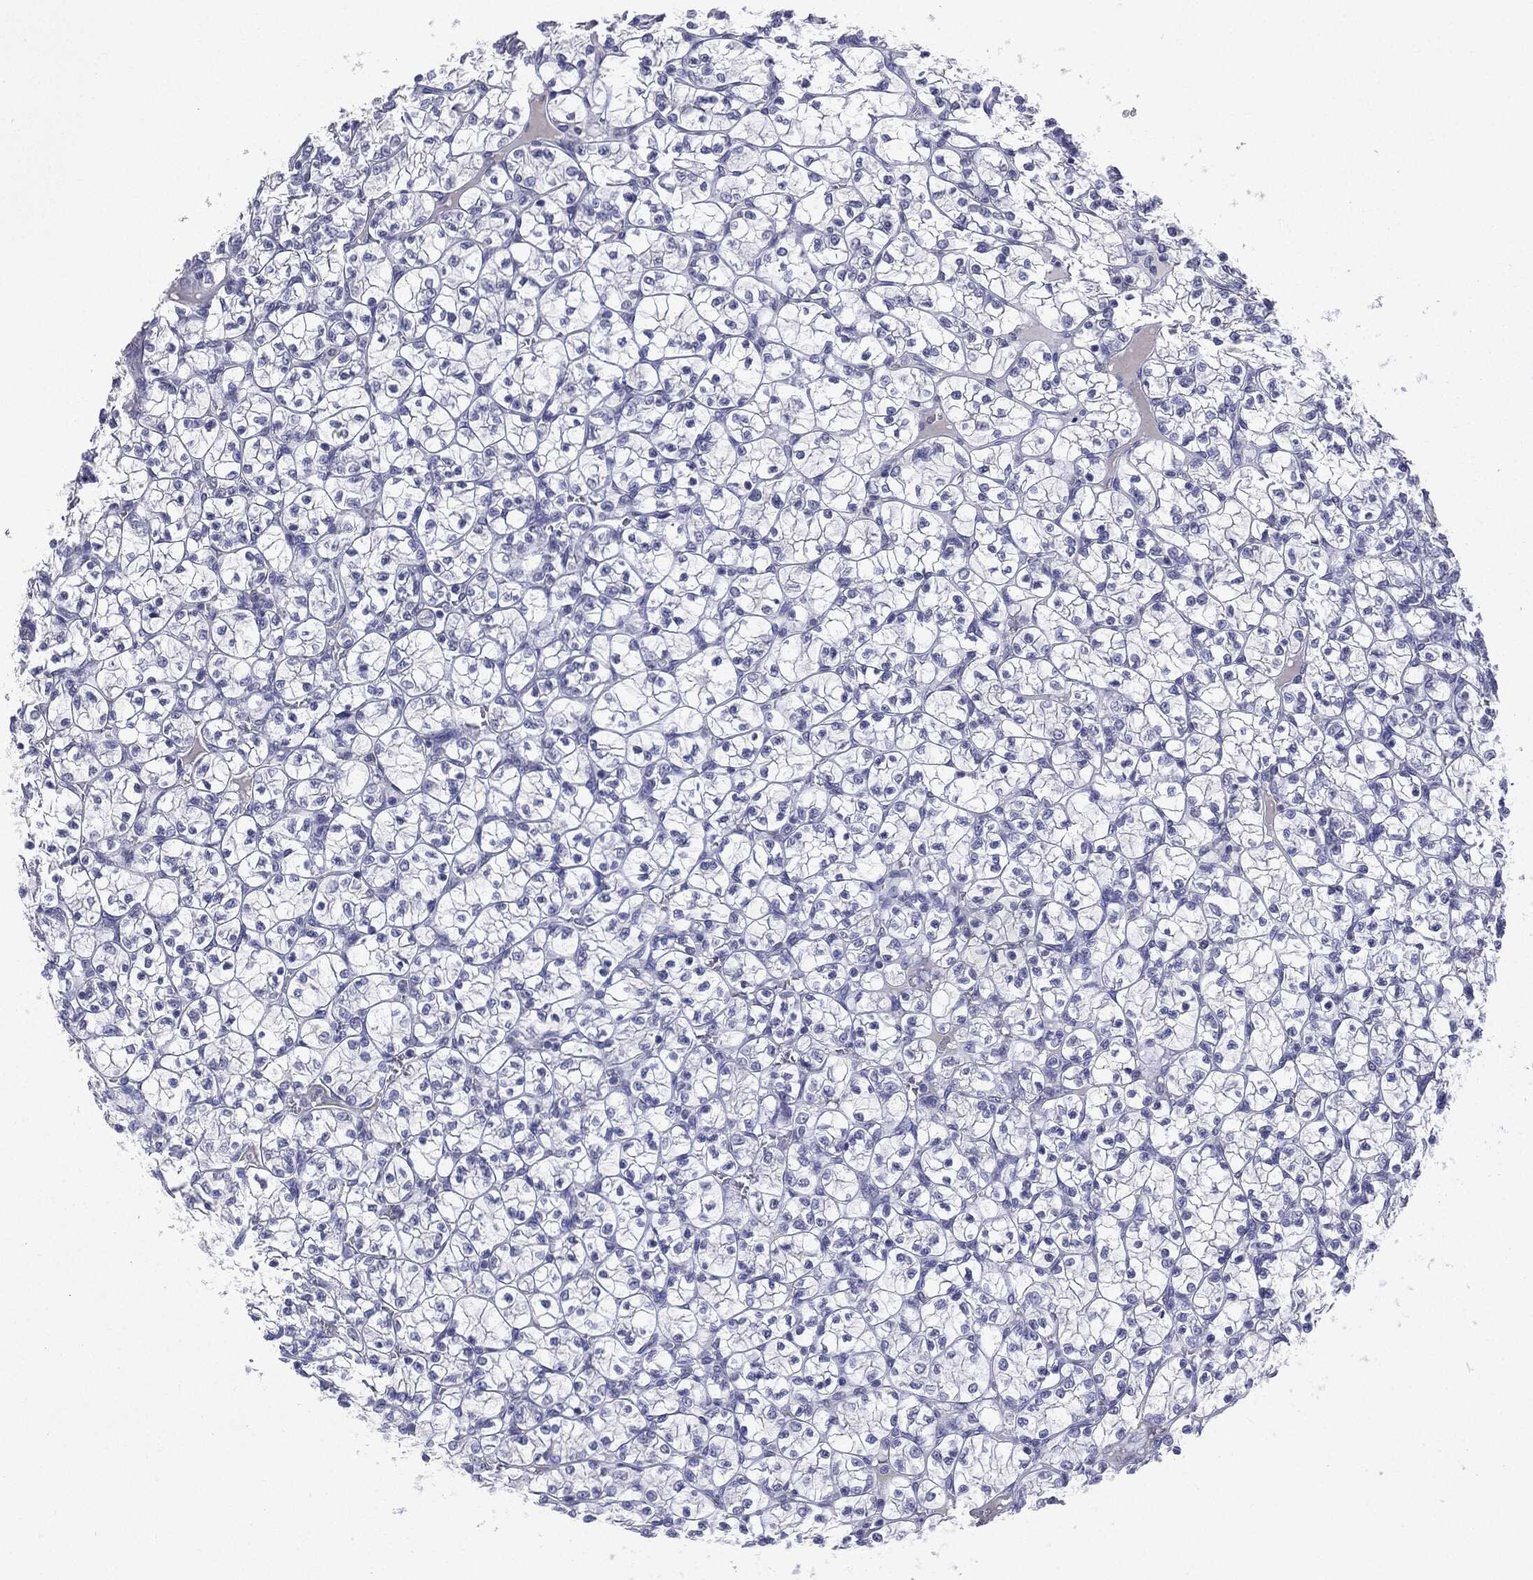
{"staining": {"intensity": "negative", "quantity": "none", "location": "none"}, "tissue": "renal cancer", "cell_type": "Tumor cells", "image_type": "cancer", "snomed": [{"axis": "morphology", "description": "Adenocarcinoma, NOS"}, {"axis": "topography", "description": "Kidney"}], "caption": "This is a photomicrograph of immunohistochemistry staining of renal adenocarcinoma, which shows no positivity in tumor cells. Nuclei are stained in blue.", "gene": "TSHB", "patient": {"sex": "female", "age": 89}}